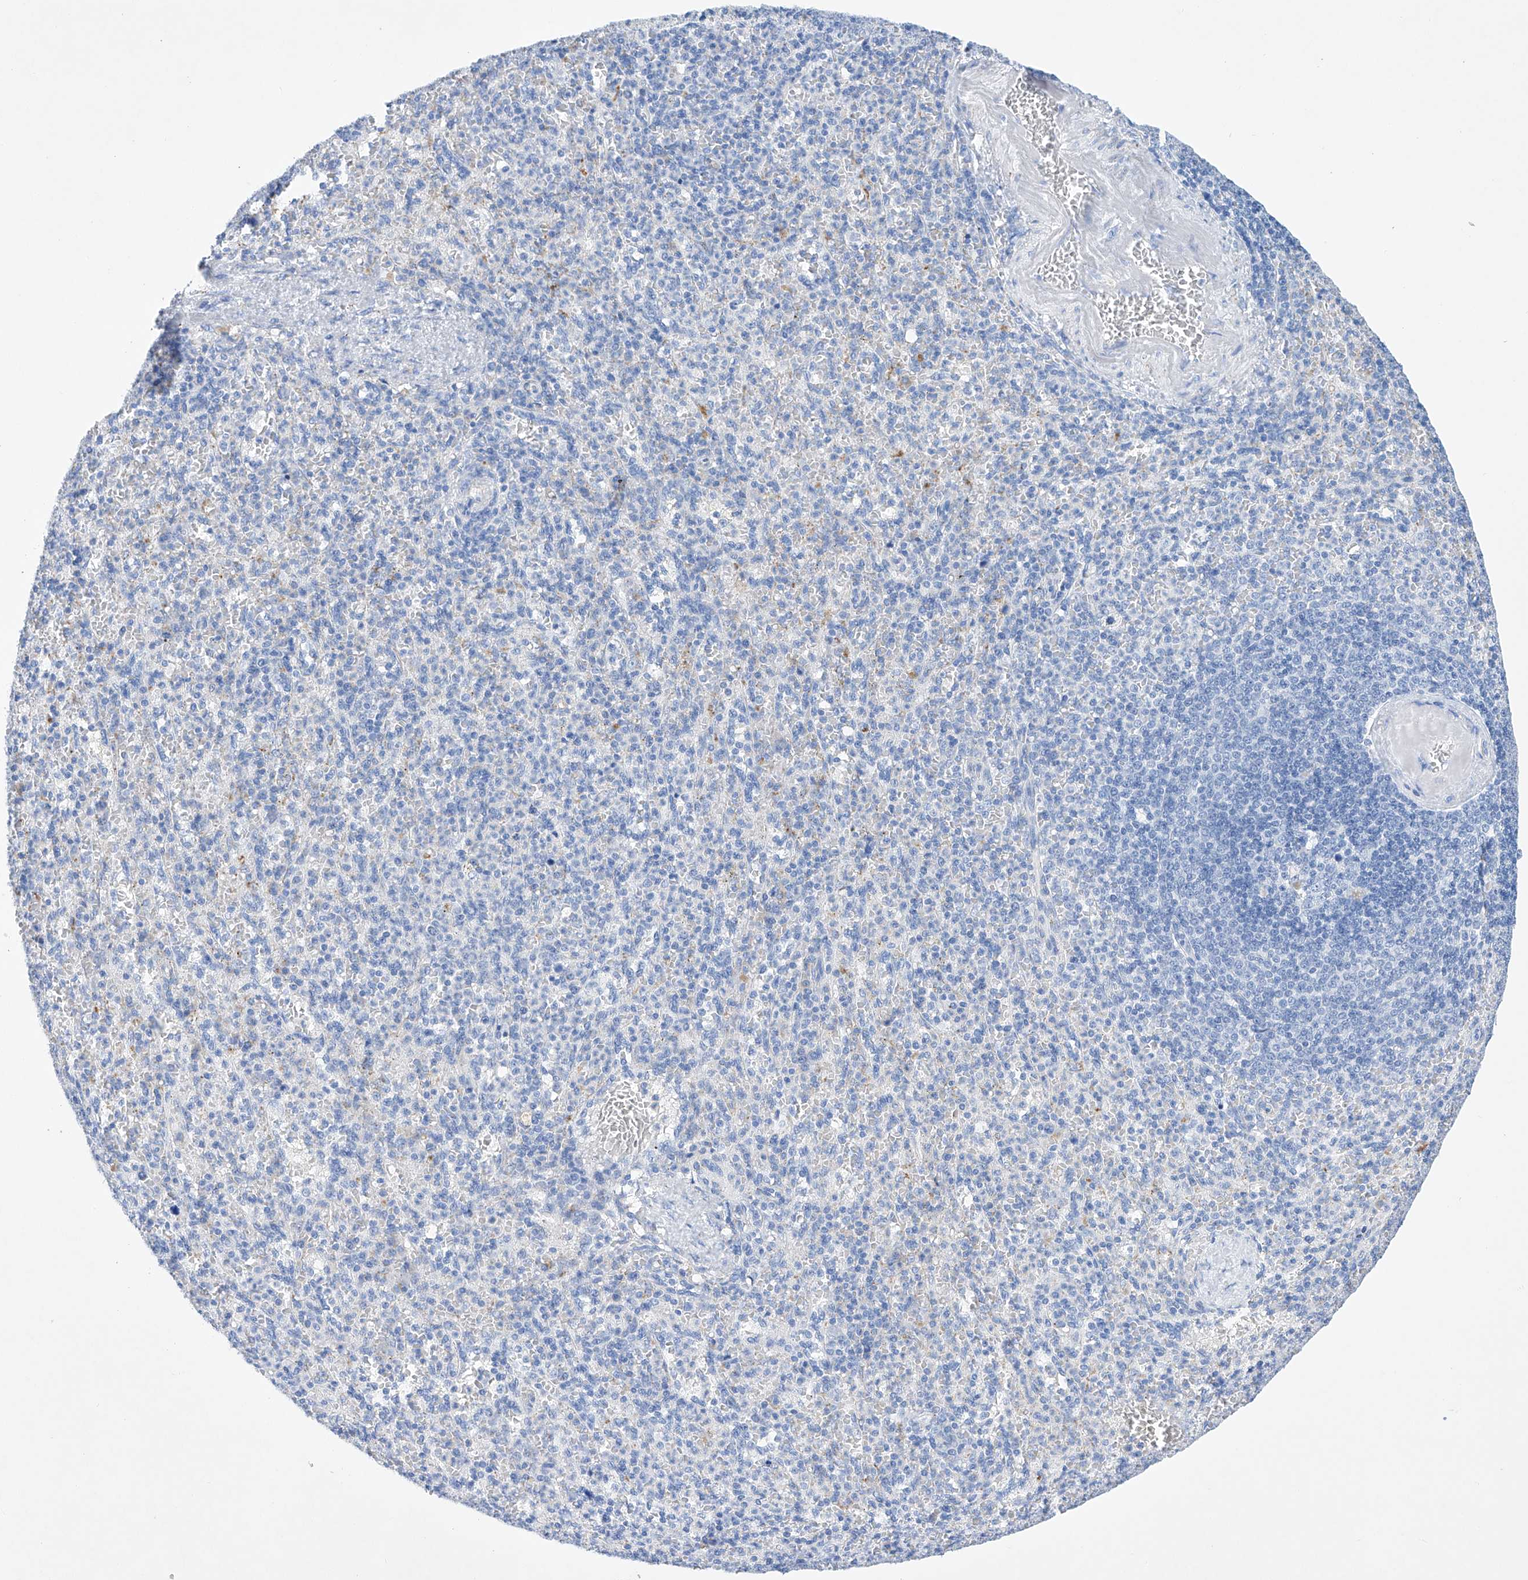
{"staining": {"intensity": "negative", "quantity": "none", "location": "none"}, "tissue": "spleen", "cell_type": "Cells in red pulp", "image_type": "normal", "snomed": [{"axis": "morphology", "description": "Normal tissue, NOS"}, {"axis": "topography", "description": "Spleen"}], "caption": "Immunohistochemical staining of unremarkable spleen exhibits no significant expression in cells in red pulp. The staining was performed using DAB to visualize the protein expression in brown, while the nuclei were stained in blue with hematoxylin (Magnification: 20x).", "gene": "LURAP1", "patient": {"sex": "female", "age": 74}}